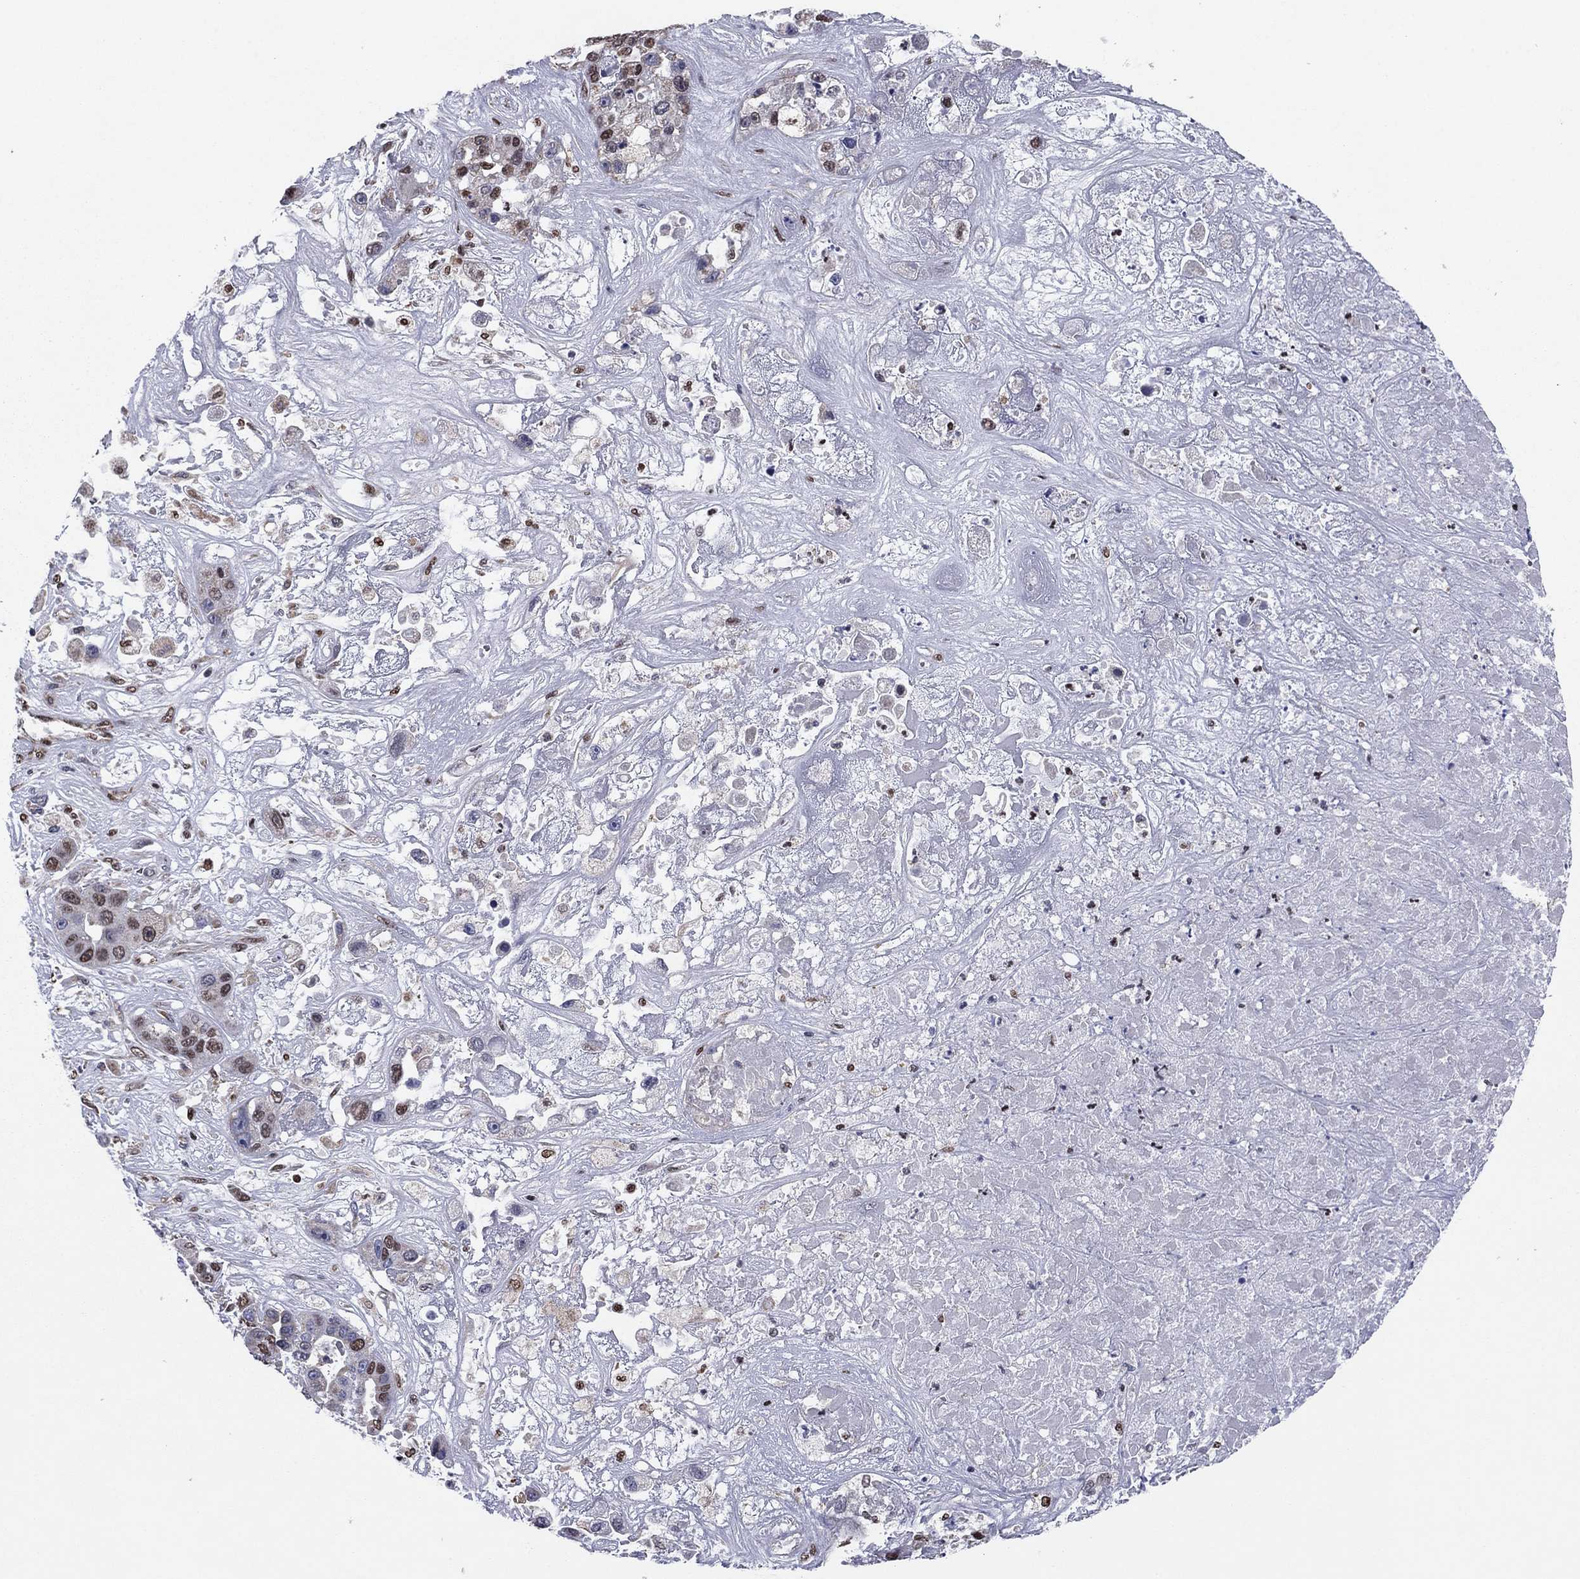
{"staining": {"intensity": "moderate", "quantity": "<25%", "location": "cytoplasmic/membranous,nuclear"}, "tissue": "liver cancer", "cell_type": "Tumor cells", "image_type": "cancer", "snomed": [{"axis": "morphology", "description": "Cholangiocarcinoma"}, {"axis": "topography", "description": "Liver"}], "caption": "The micrograph displays a brown stain indicating the presence of a protein in the cytoplasmic/membranous and nuclear of tumor cells in liver cancer.", "gene": "N4BP2", "patient": {"sex": "female", "age": 52}}